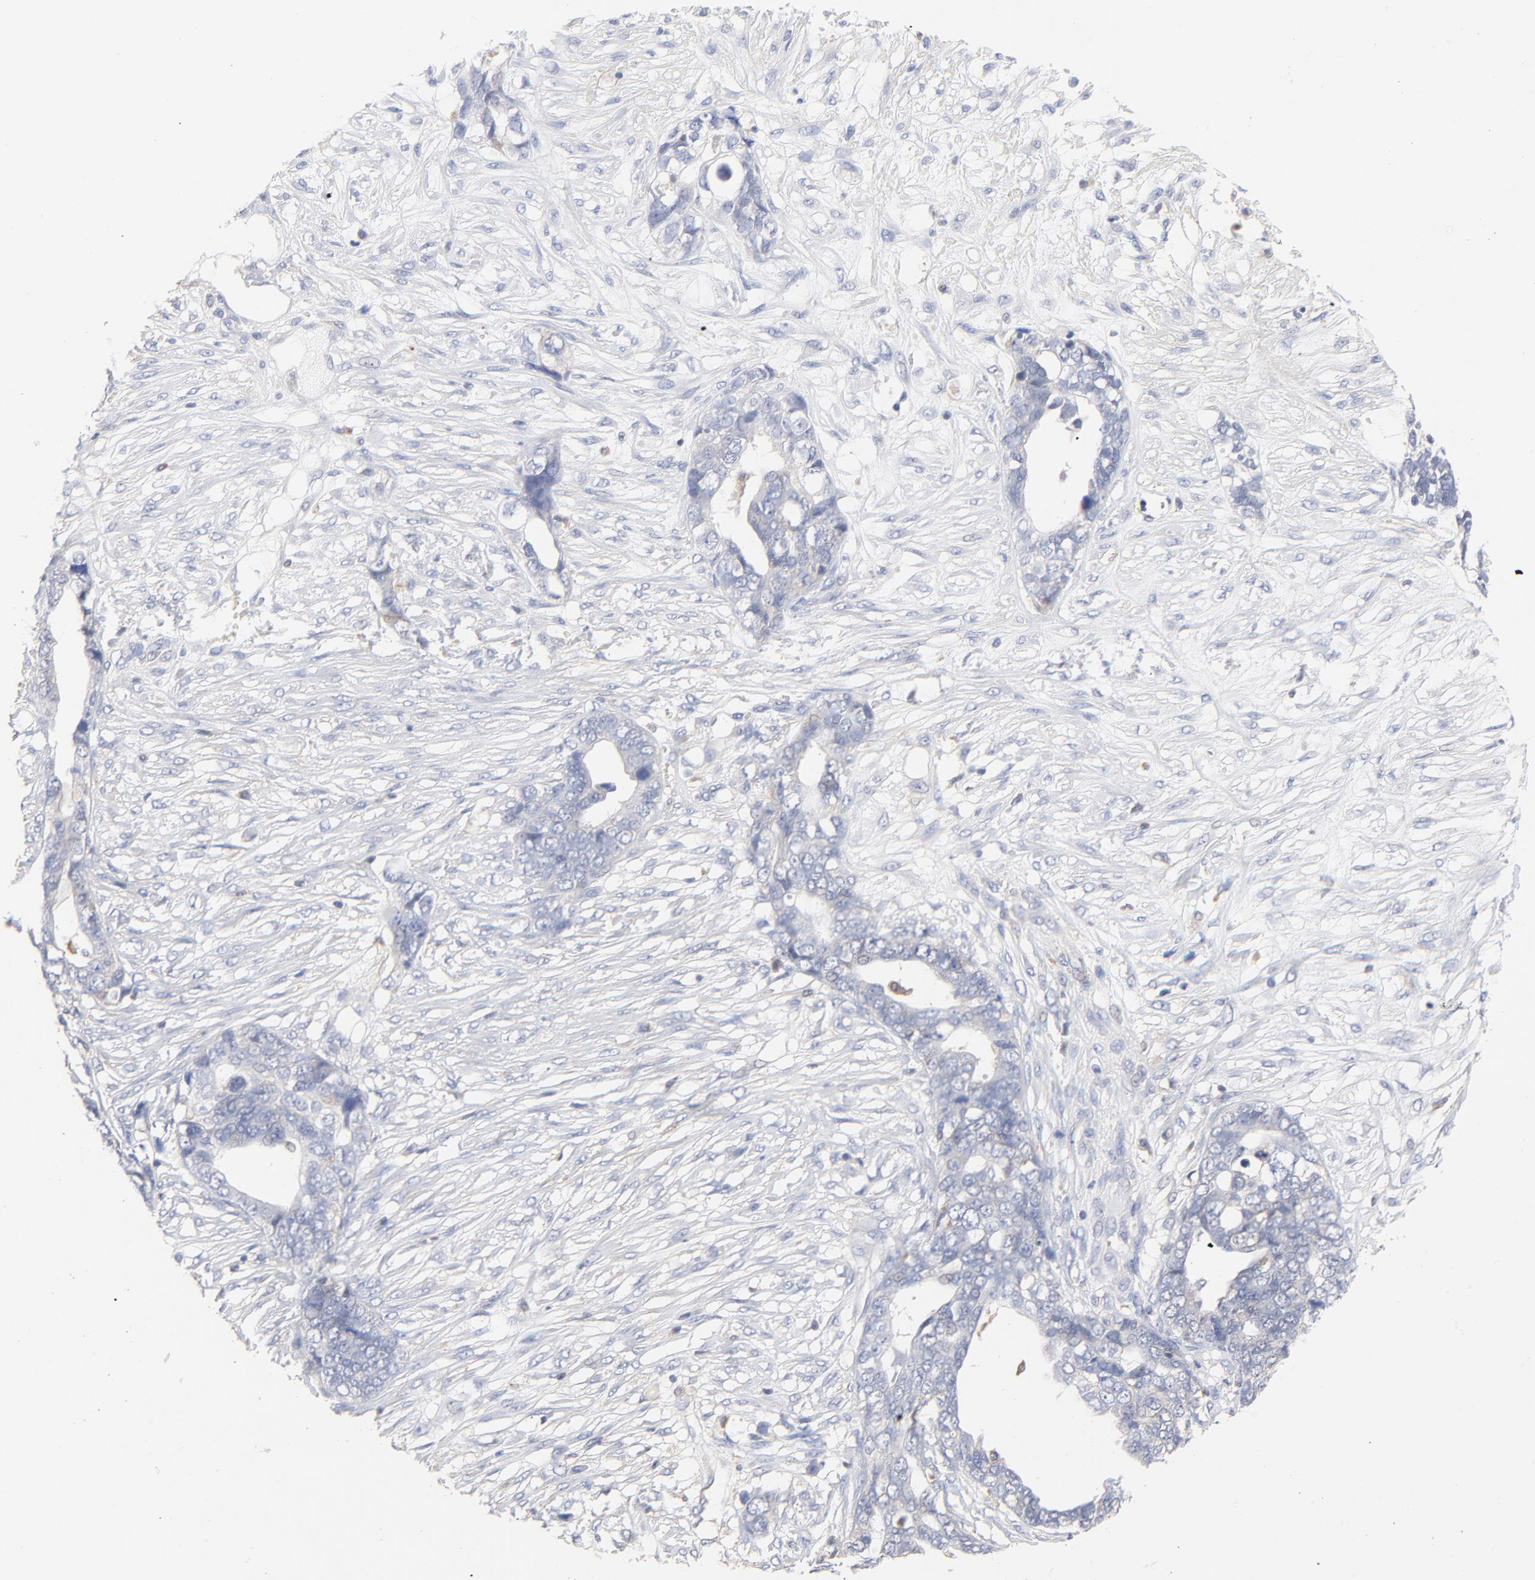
{"staining": {"intensity": "weak", "quantity": "25%-75%", "location": "cytoplasmic/membranous"}, "tissue": "ovarian cancer", "cell_type": "Tumor cells", "image_type": "cancer", "snomed": [{"axis": "morphology", "description": "Normal tissue, NOS"}, {"axis": "morphology", "description": "Cystadenocarcinoma, serous, NOS"}, {"axis": "topography", "description": "Fallopian tube"}, {"axis": "topography", "description": "Ovary"}], "caption": "Human ovarian serous cystadenocarcinoma stained for a protein (brown) shows weak cytoplasmic/membranous positive positivity in approximately 25%-75% of tumor cells.", "gene": "CAB39L", "patient": {"sex": "female", "age": 56}}